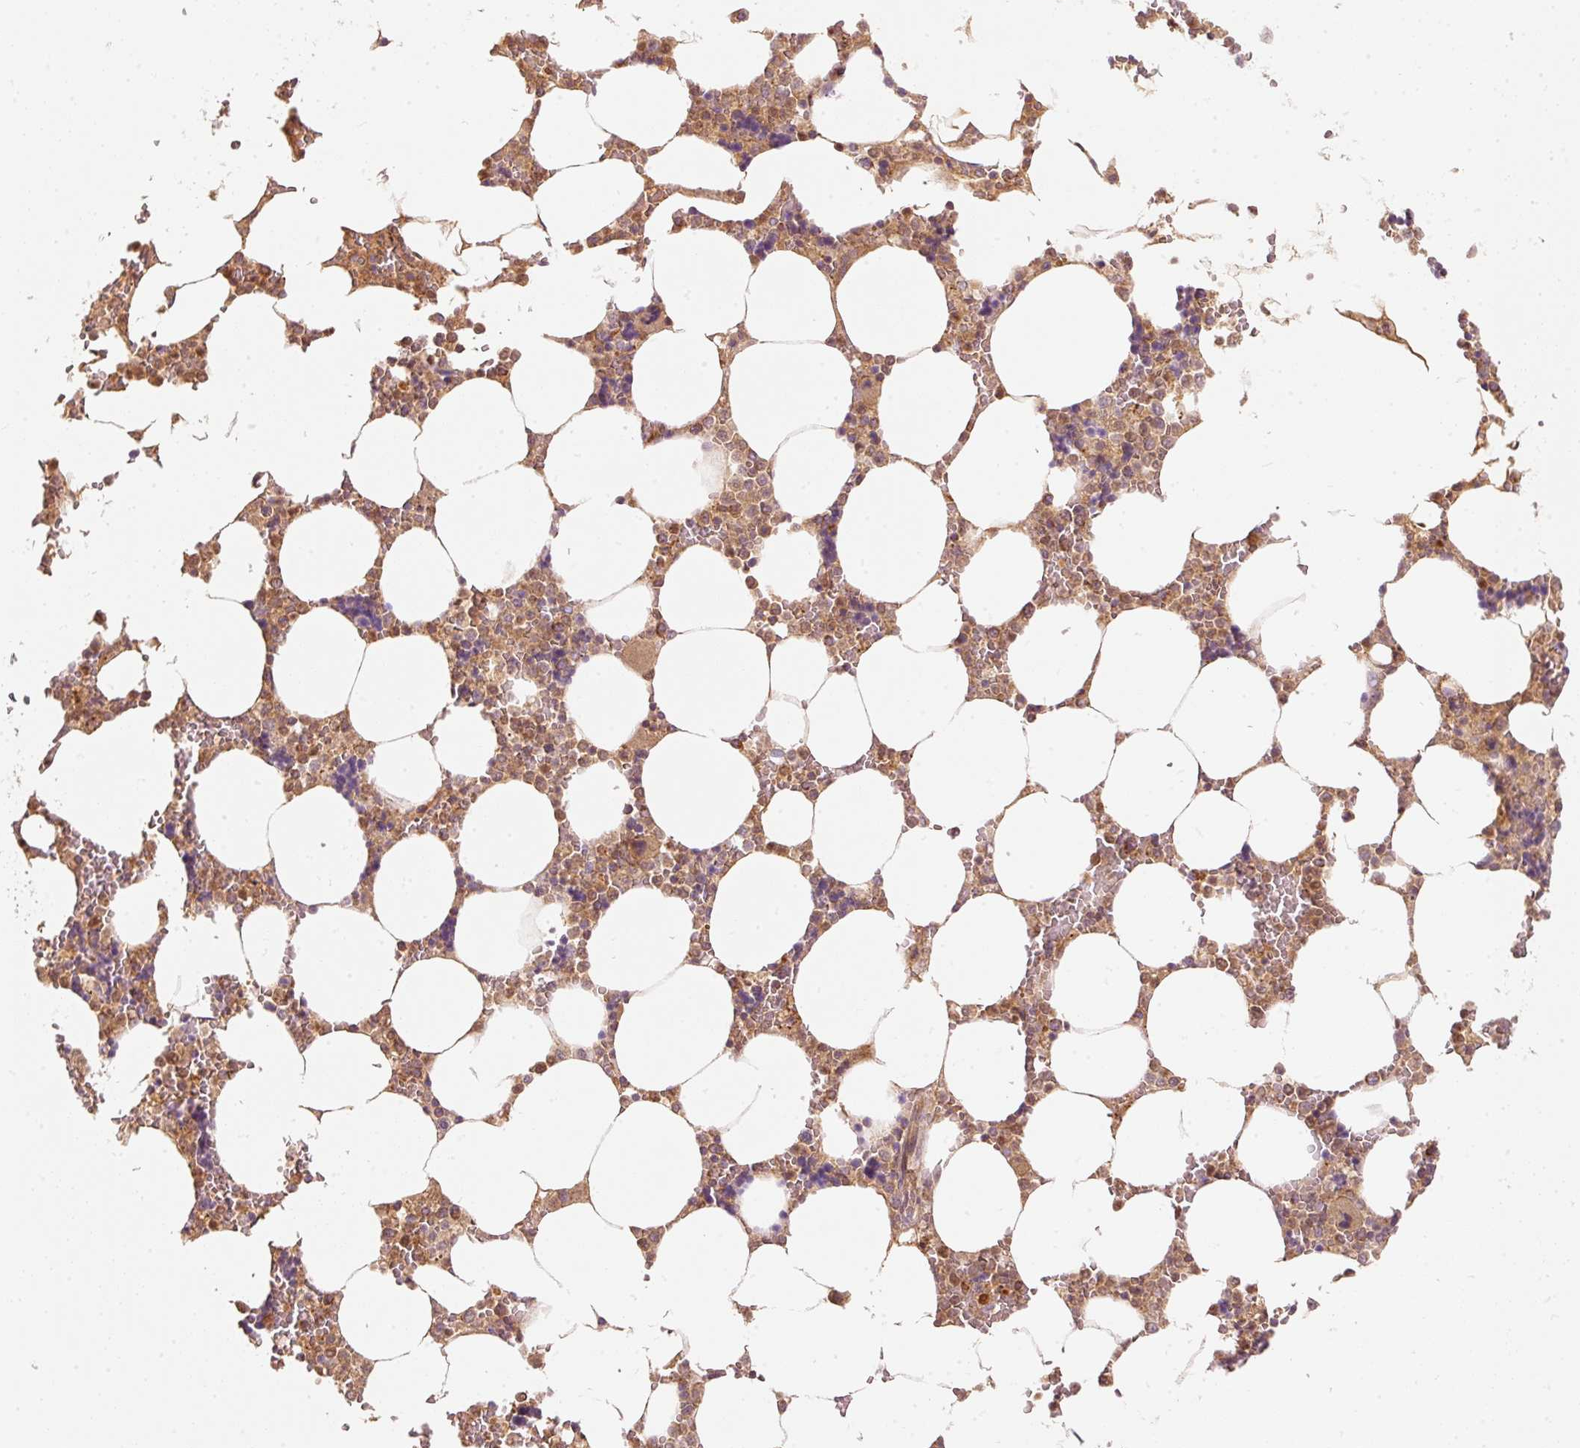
{"staining": {"intensity": "moderate", "quantity": "25%-75%", "location": "cytoplasmic/membranous"}, "tissue": "bone marrow", "cell_type": "Hematopoietic cells", "image_type": "normal", "snomed": [{"axis": "morphology", "description": "Normal tissue, NOS"}, {"axis": "topography", "description": "Bone marrow"}], "caption": "This is an image of immunohistochemistry staining of unremarkable bone marrow, which shows moderate positivity in the cytoplasmic/membranous of hematopoietic cells.", "gene": "PSENEN", "patient": {"sex": "male", "age": 64}}